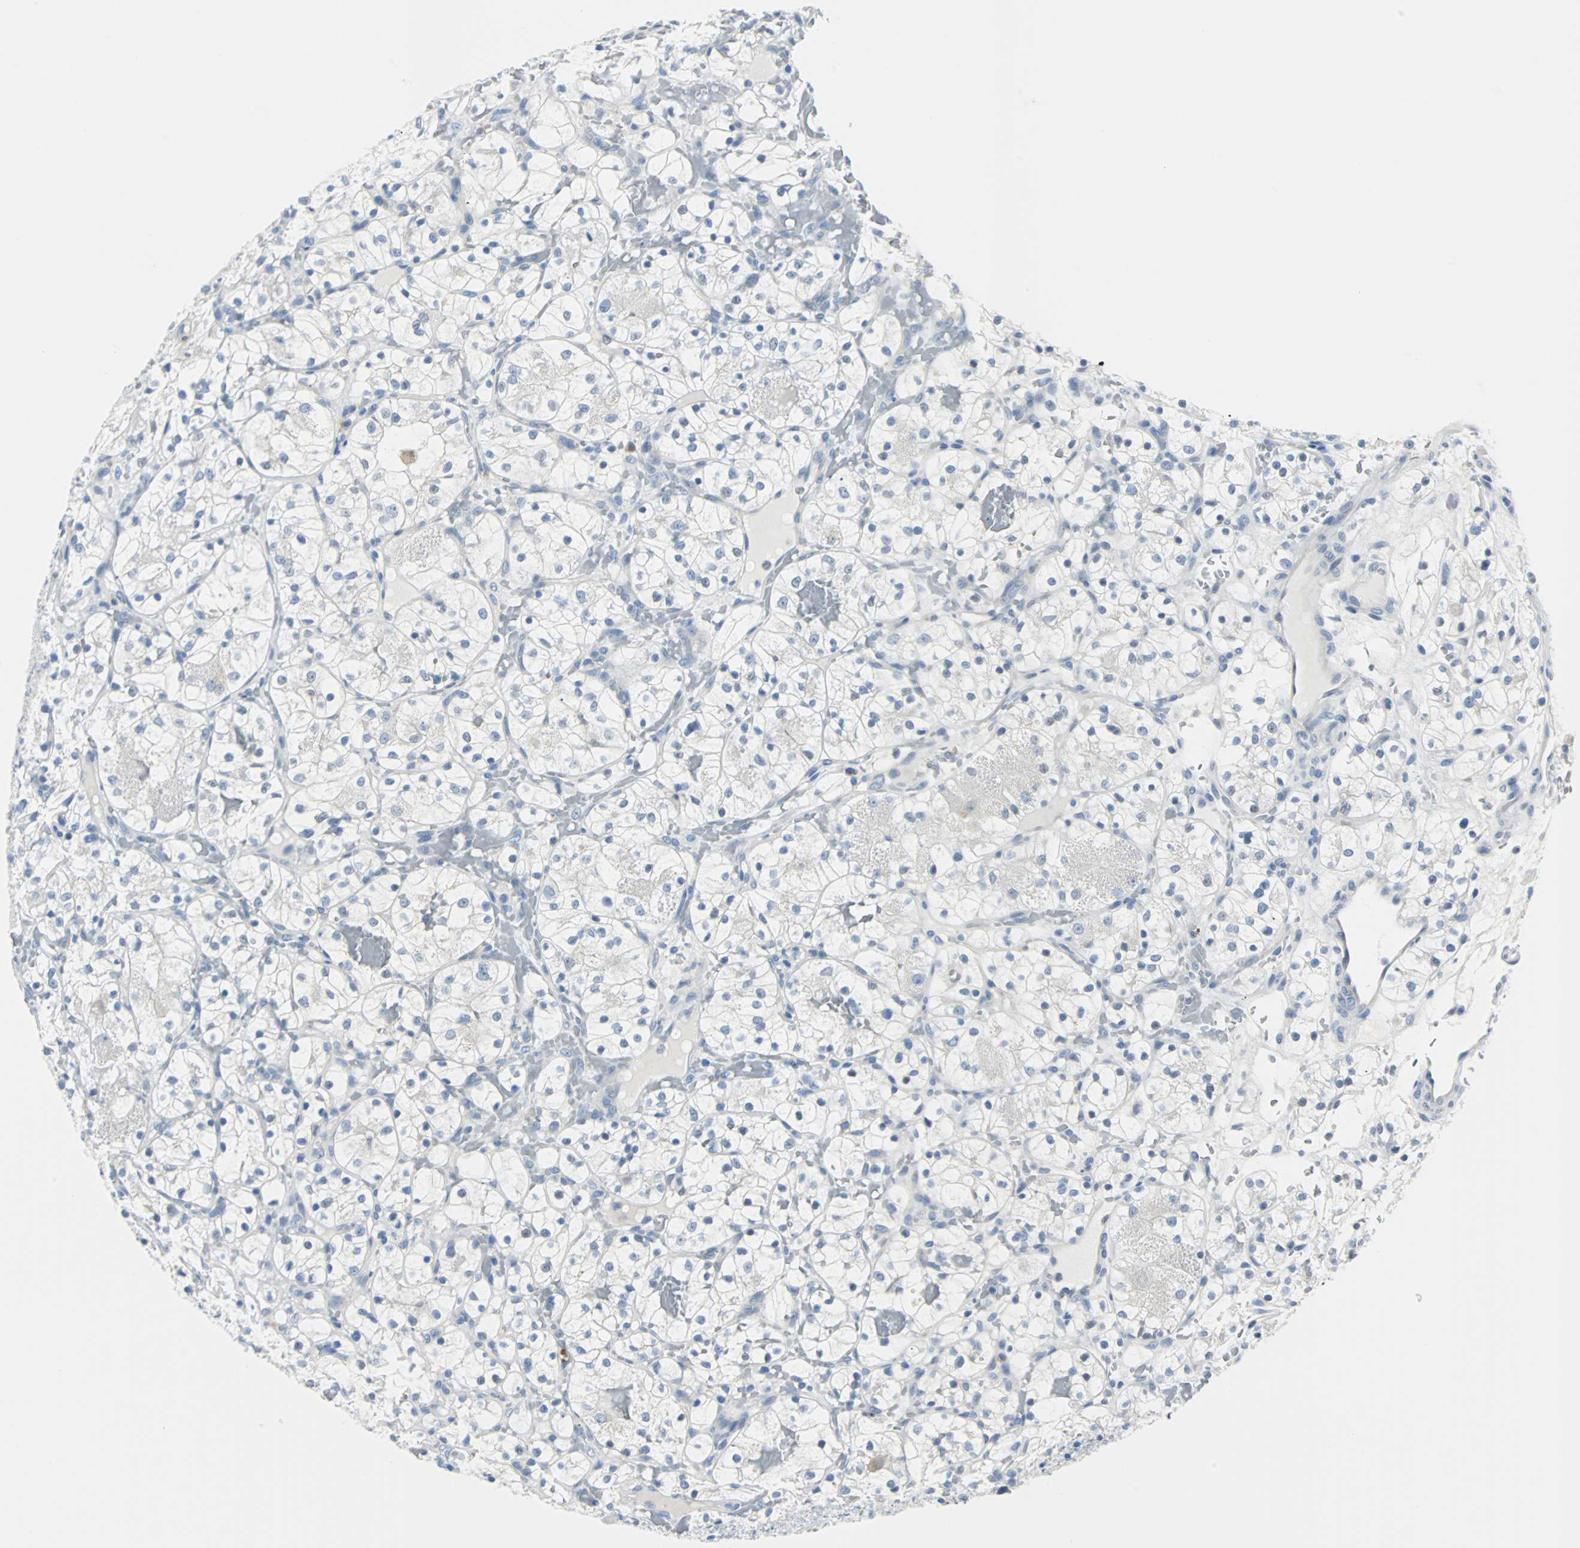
{"staining": {"intensity": "negative", "quantity": "none", "location": "none"}, "tissue": "renal cancer", "cell_type": "Tumor cells", "image_type": "cancer", "snomed": [{"axis": "morphology", "description": "Adenocarcinoma, NOS"}, {"axis": "topography", "description": "Kidney"}], "caption": "This is an IHC micrograph of renal adenocarcinoma. There is no positivity in tumor cells.", "gene": "RASA1", "patient": {"sex": "female", "age": 60}}